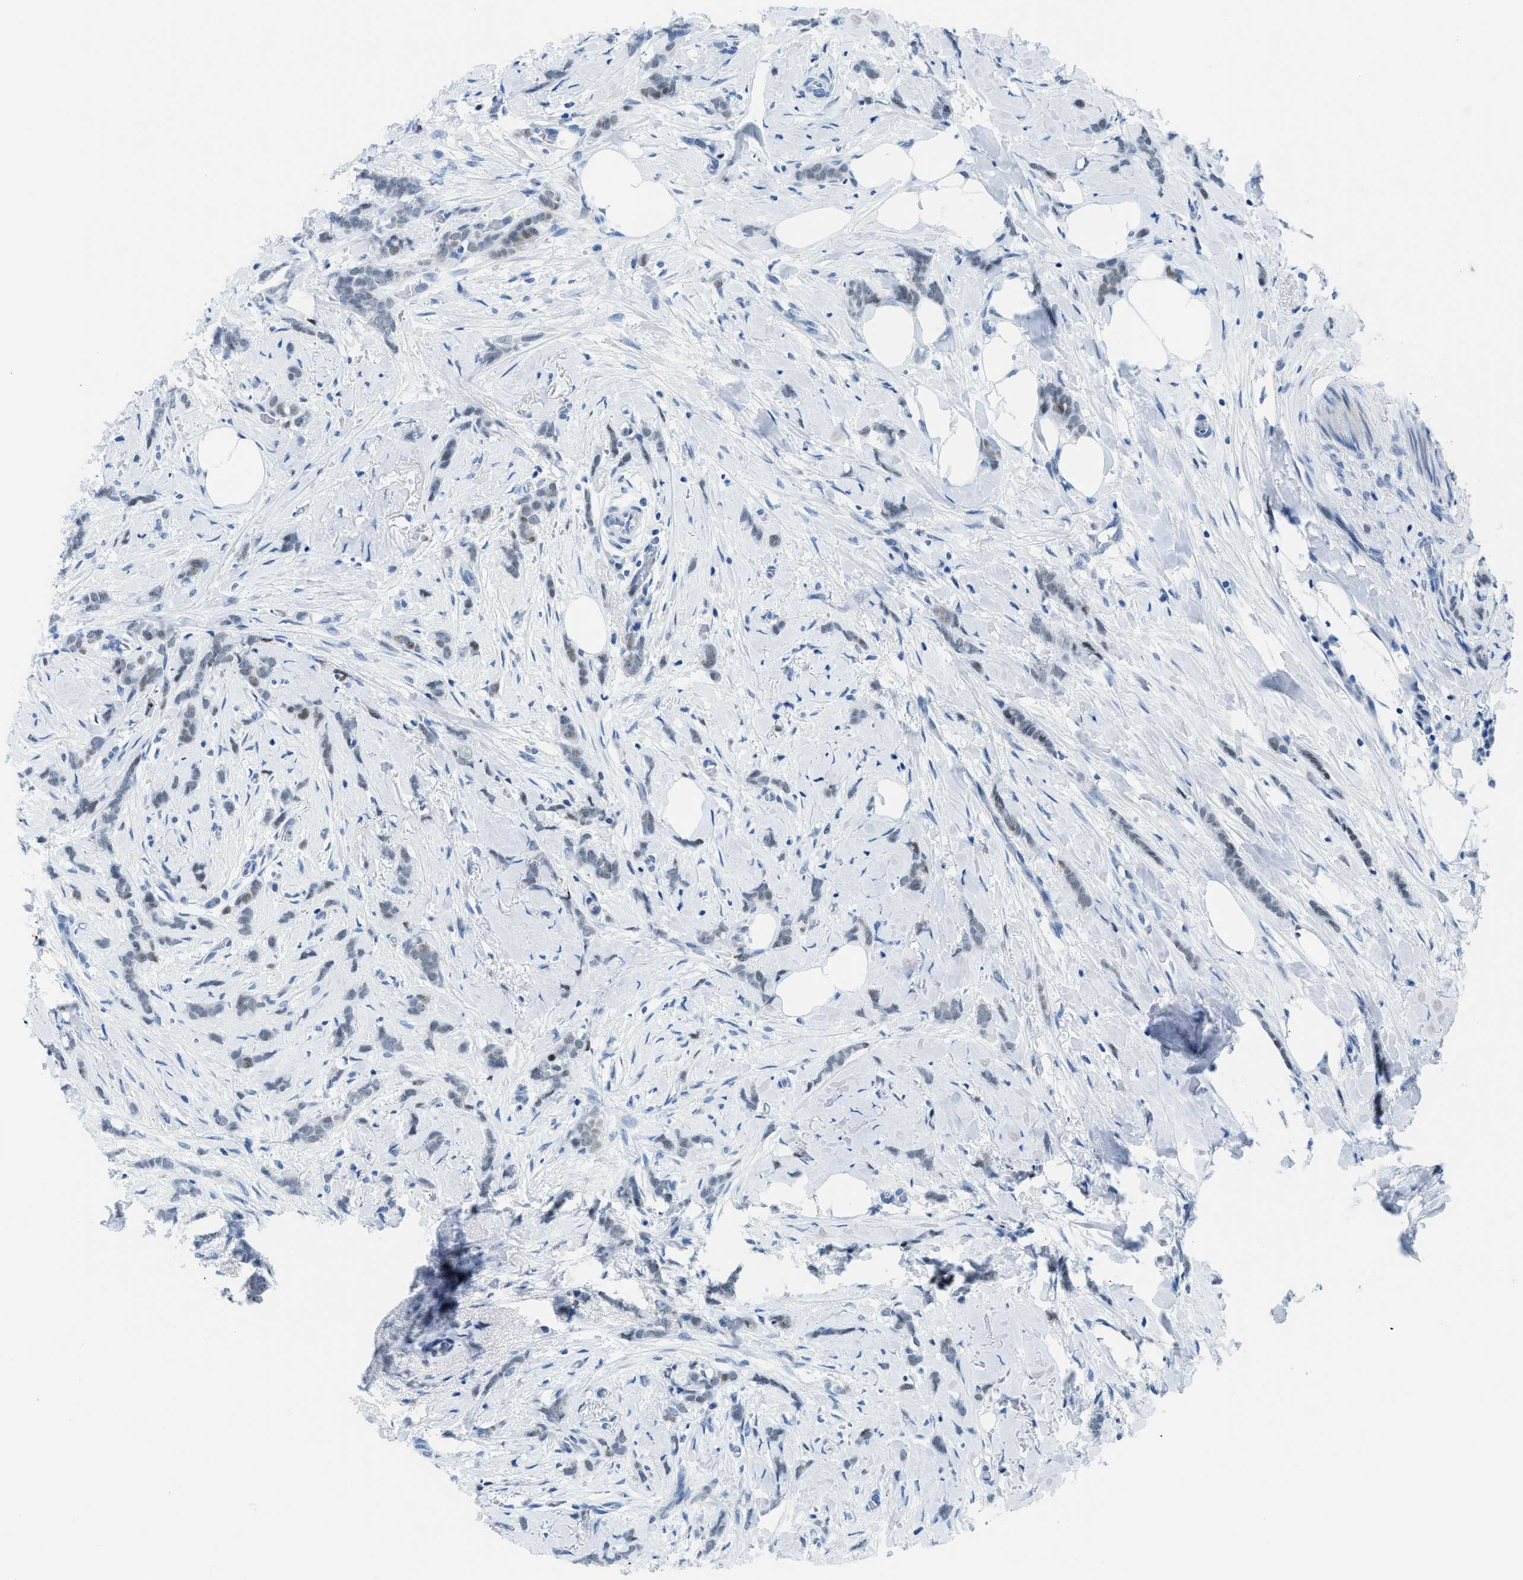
{"staining": {"intensity": "moderate", "quantity": "<25%", "location": "nuclear"}, "tissue": "breast cancer", "cell_type": "Tumor cells", "image_type": "cancer", "snomed": [{"axis": "morphology", "description": "Lobular carcinoma, in situ"}, {"axis": "morphology", "description": "Lobular carcinoma"}, {"axis": "topography", "description": "Breast"}], "caption": "Breast lobular carcinoma stained for a protein (brown) displays moderate nuclear positive positivity in about <25% of tumor cells.", "gene": "MBL2", "patient": {"sex": "female", "age": 41}}